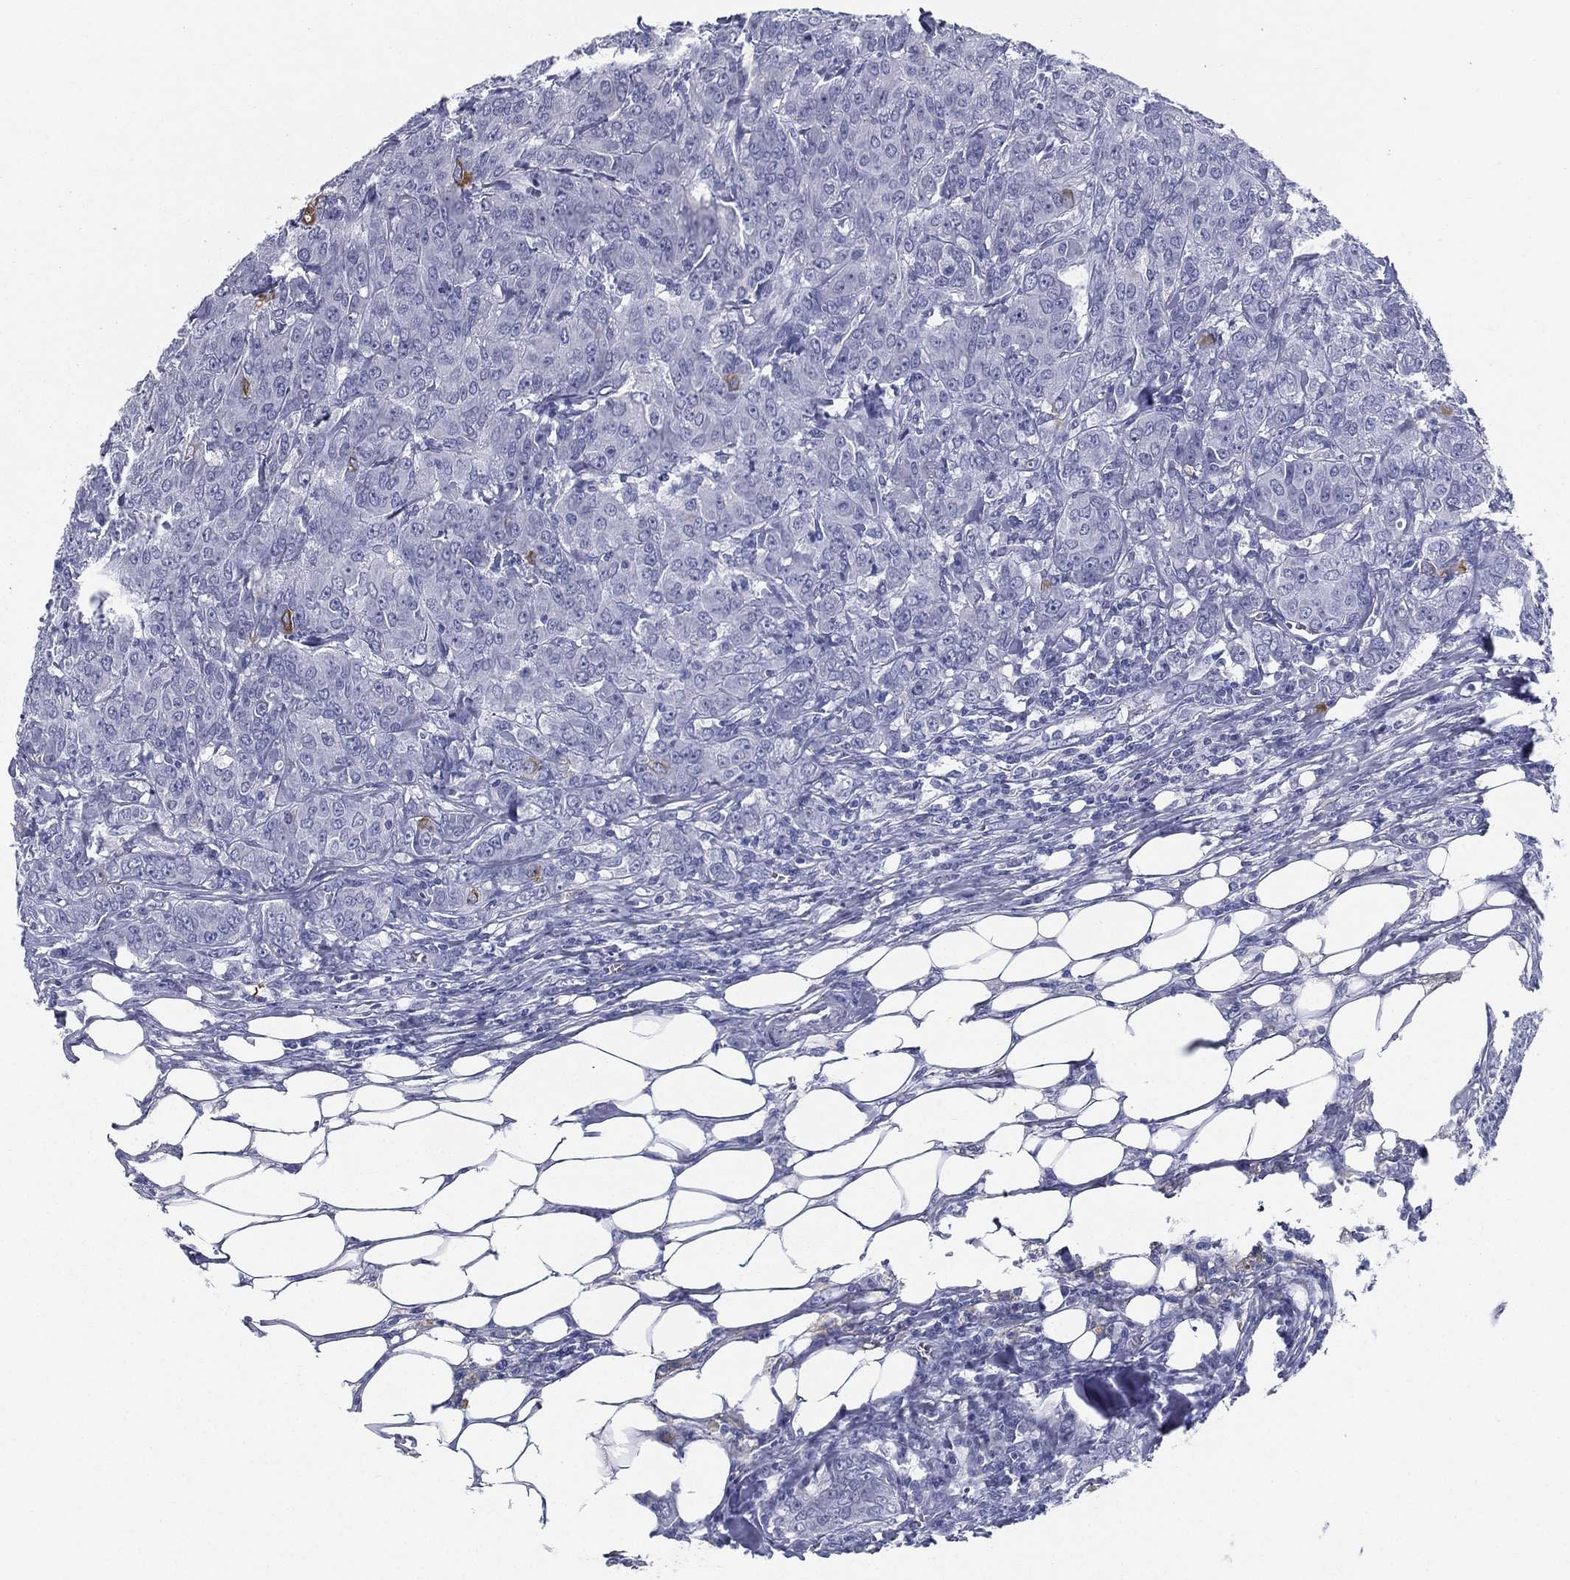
{"staining": {"intensity": "negative", "quantity": "none", "location": "none"}, "tissue": "breast cancer", "cell_type": "Tumor cells", "image_type": "cancer", "snomed": [{"axis": "morphology", "description": "Duct carcinoma"}, {"axis": "topography", "description": "Breast"}], "caption": "Photomicrograph shows no significant protein staining in tumor cells of breast infiltrating ductal carcinoma. Brightfield microscopy of IHC stained with DAB (3,3'-diaminobenzidine) (brown) and hematoxylin (blue), captured at high magnification.", "gene": "RSPH4A", "patient": {"sex": "female", "age": 43}}